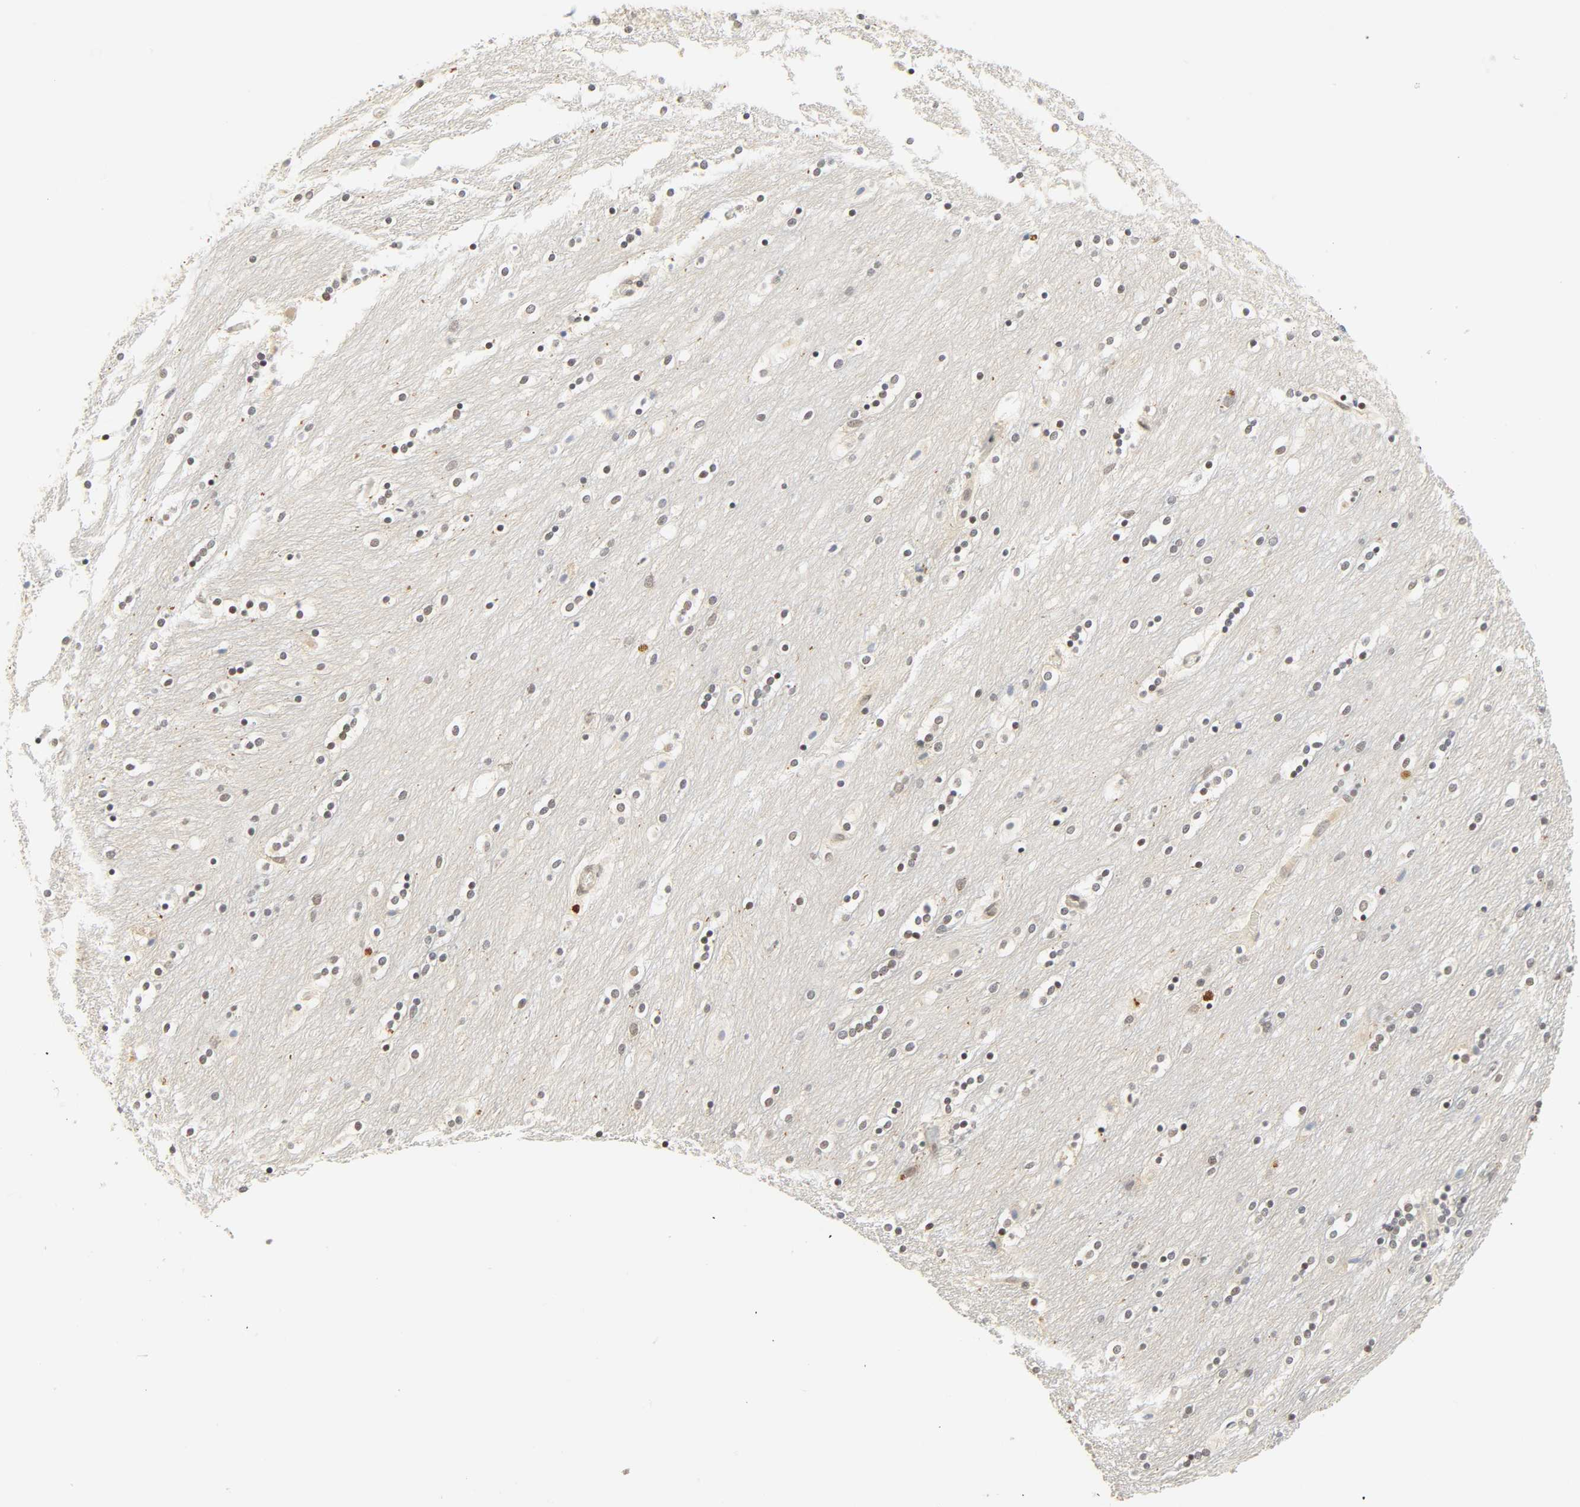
{"staining": {"intensity": "negative", "quantity": "none", "location": "none"}, "tissue": "caudate", "cell_type": "Glial cells", "image_type": "normal", "snomed": [{"axis": "morphology", "description": "Normal tissue, NOS"}, {"axis": "topography", "description": "Lateral ventricle wall"}], "caption": "This photomicrograph is of unremarkable caudate stained with immunohistochemistry (IHC) to label a protein in brown with the nuclei are counter-stained blue. There is no expression in glial cells.", "gene": "DAZAP1", "patient": {"sex": "female", "age": 54}}